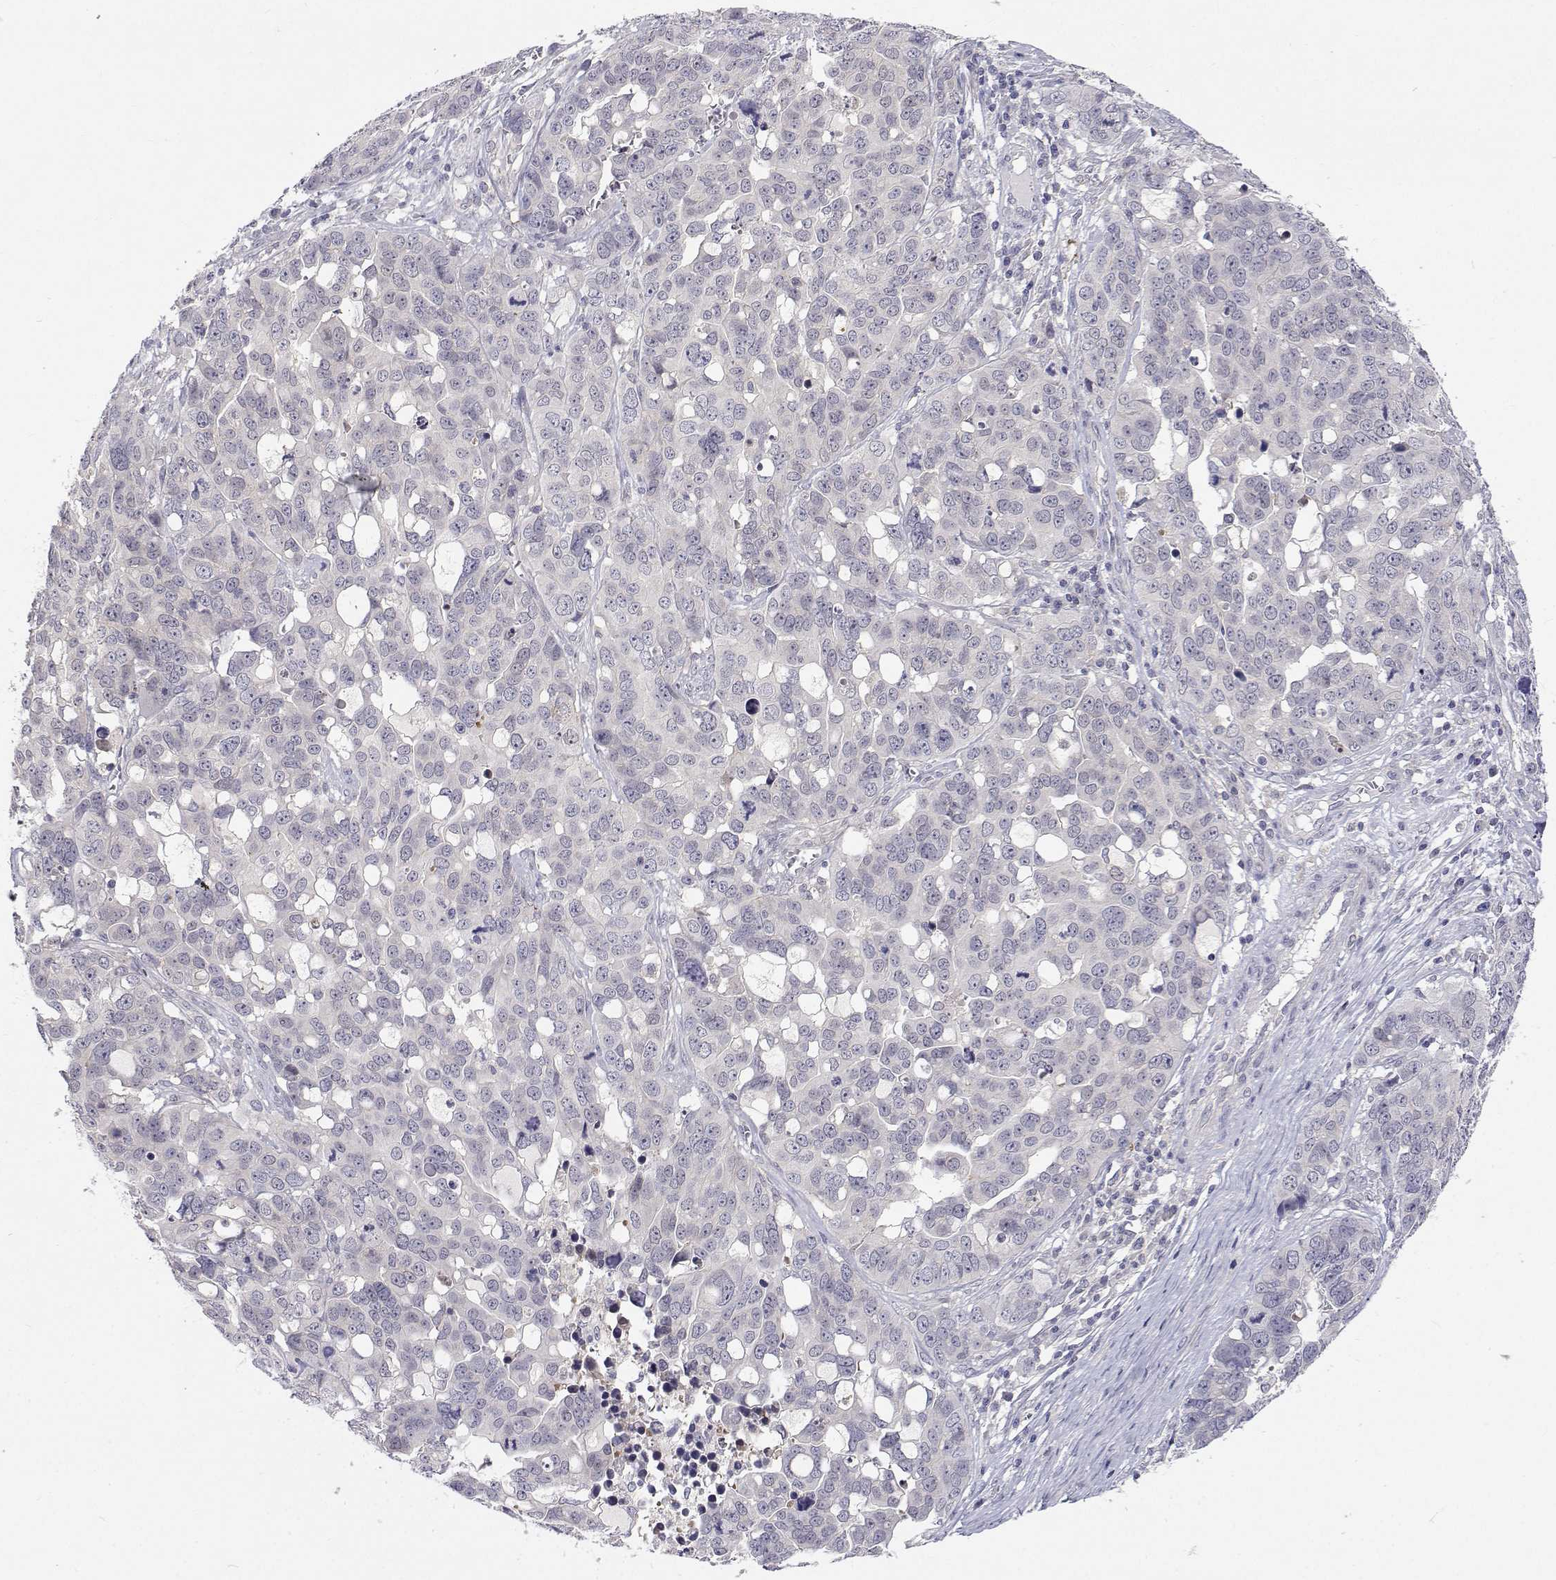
{"staining": {"intensity": "negative", "quantity": "none", "location": "none"}, "tissue": "ovarian cancer", "cell_type": "Tumor cells", "image_type": "cancer", "snomed": [{"axis": "morphology", "description": "Carcinoma, endometroid"}, {"axis": "topography", "description": "Ovary"}], "caption": "Tumor cells show no significant staining in ovarian cancer.", "gene": "MYPN", "patient": {"sex": "female", "age": 78}}